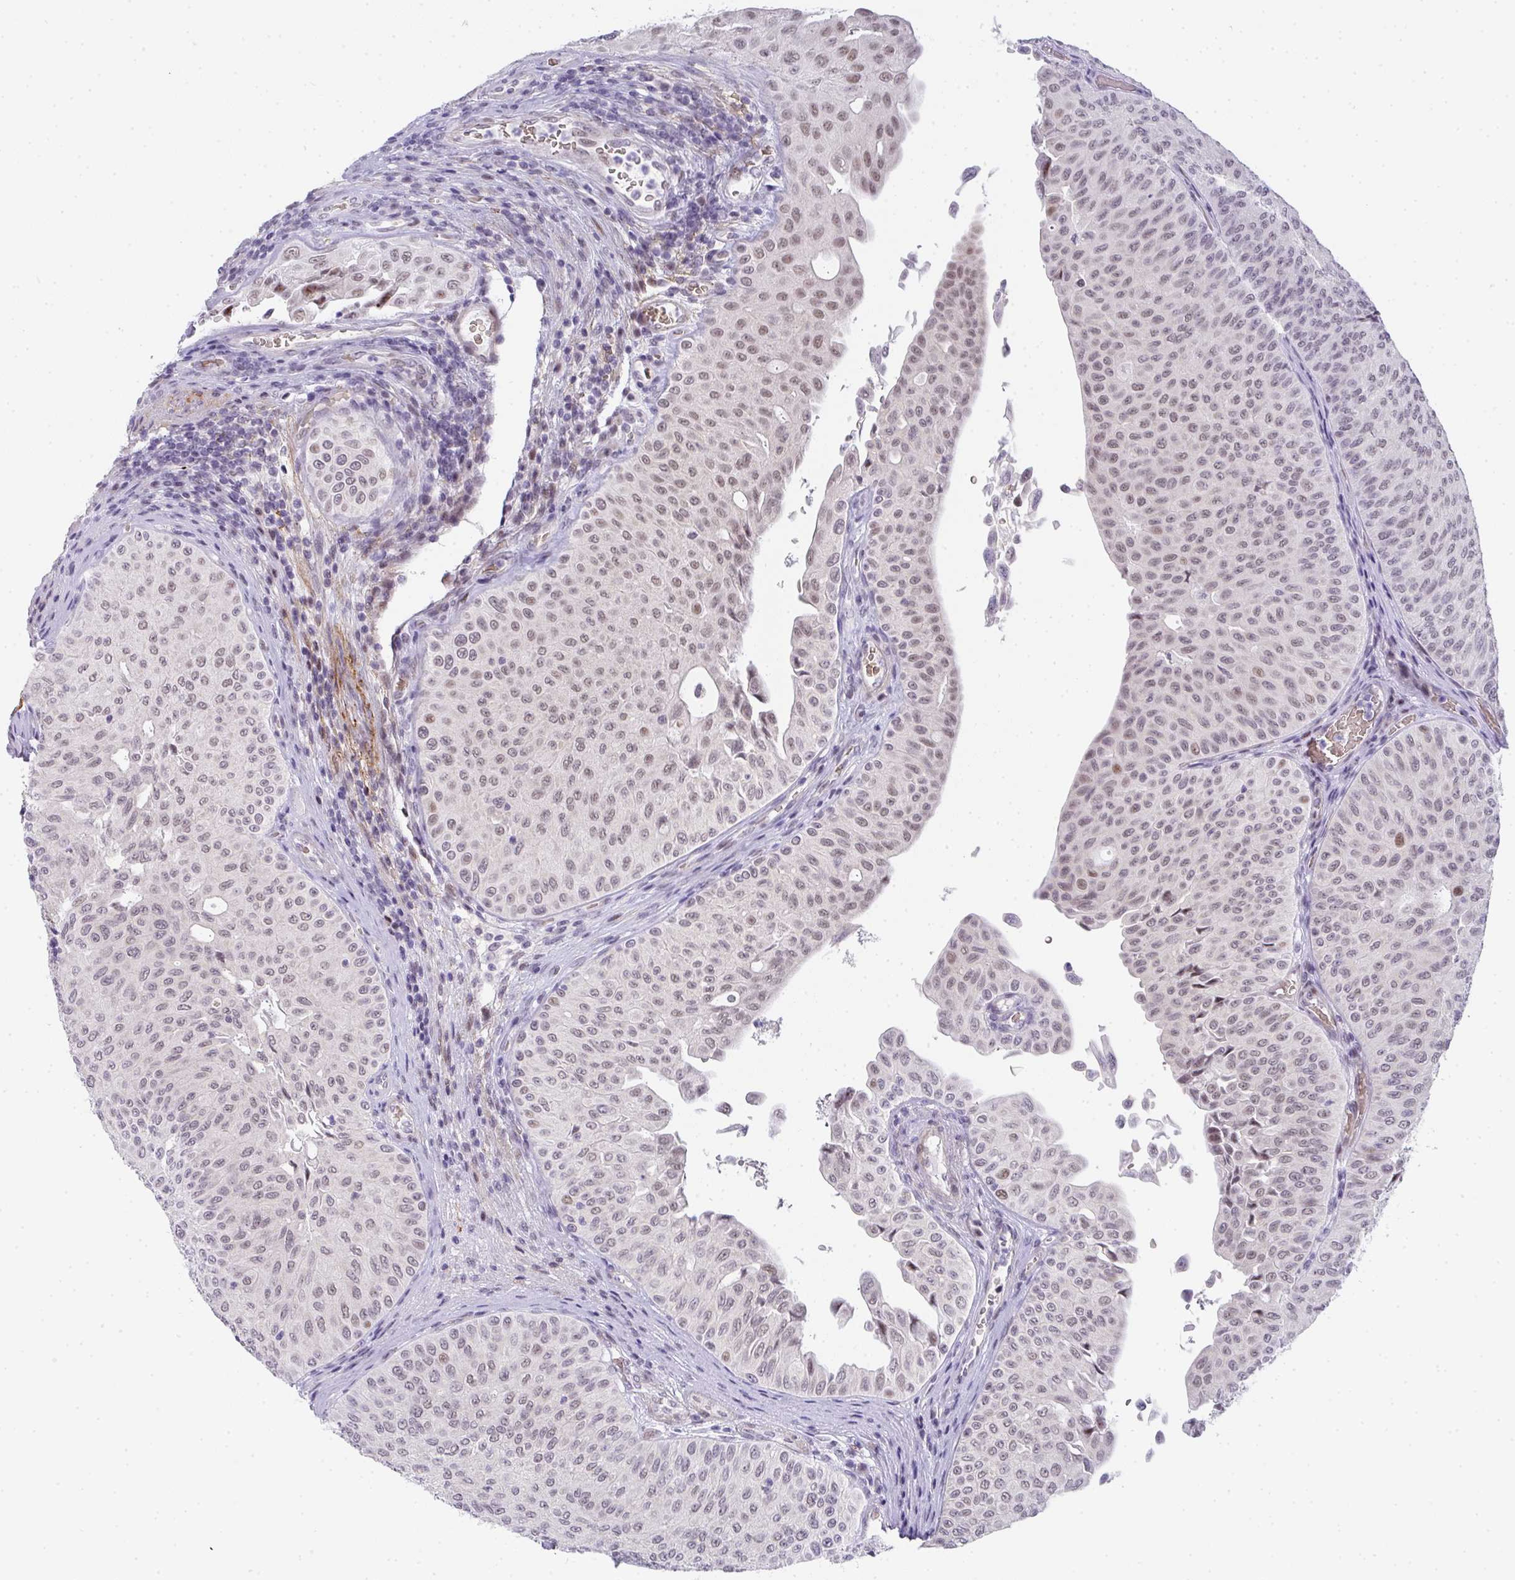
{"staining": {"intensity": "weak", "quantity": "25%-75%", "location": "nuclear"}, "tissue": "urothelial cancer", "cell_type": "Tumor cells", "image_type": "cancer", "snomed": [{"axis": "morphology", "description": "Urothelial carcinoma, NOS"}, {"axis": "topography", "description": "Urinary bladder"}], "caption": "Urothelial cancer stained with a protein marker reveals weak staining in tumor cells.", "gene": "TNMD", "patient": {"sex": "male", "age": 59}}